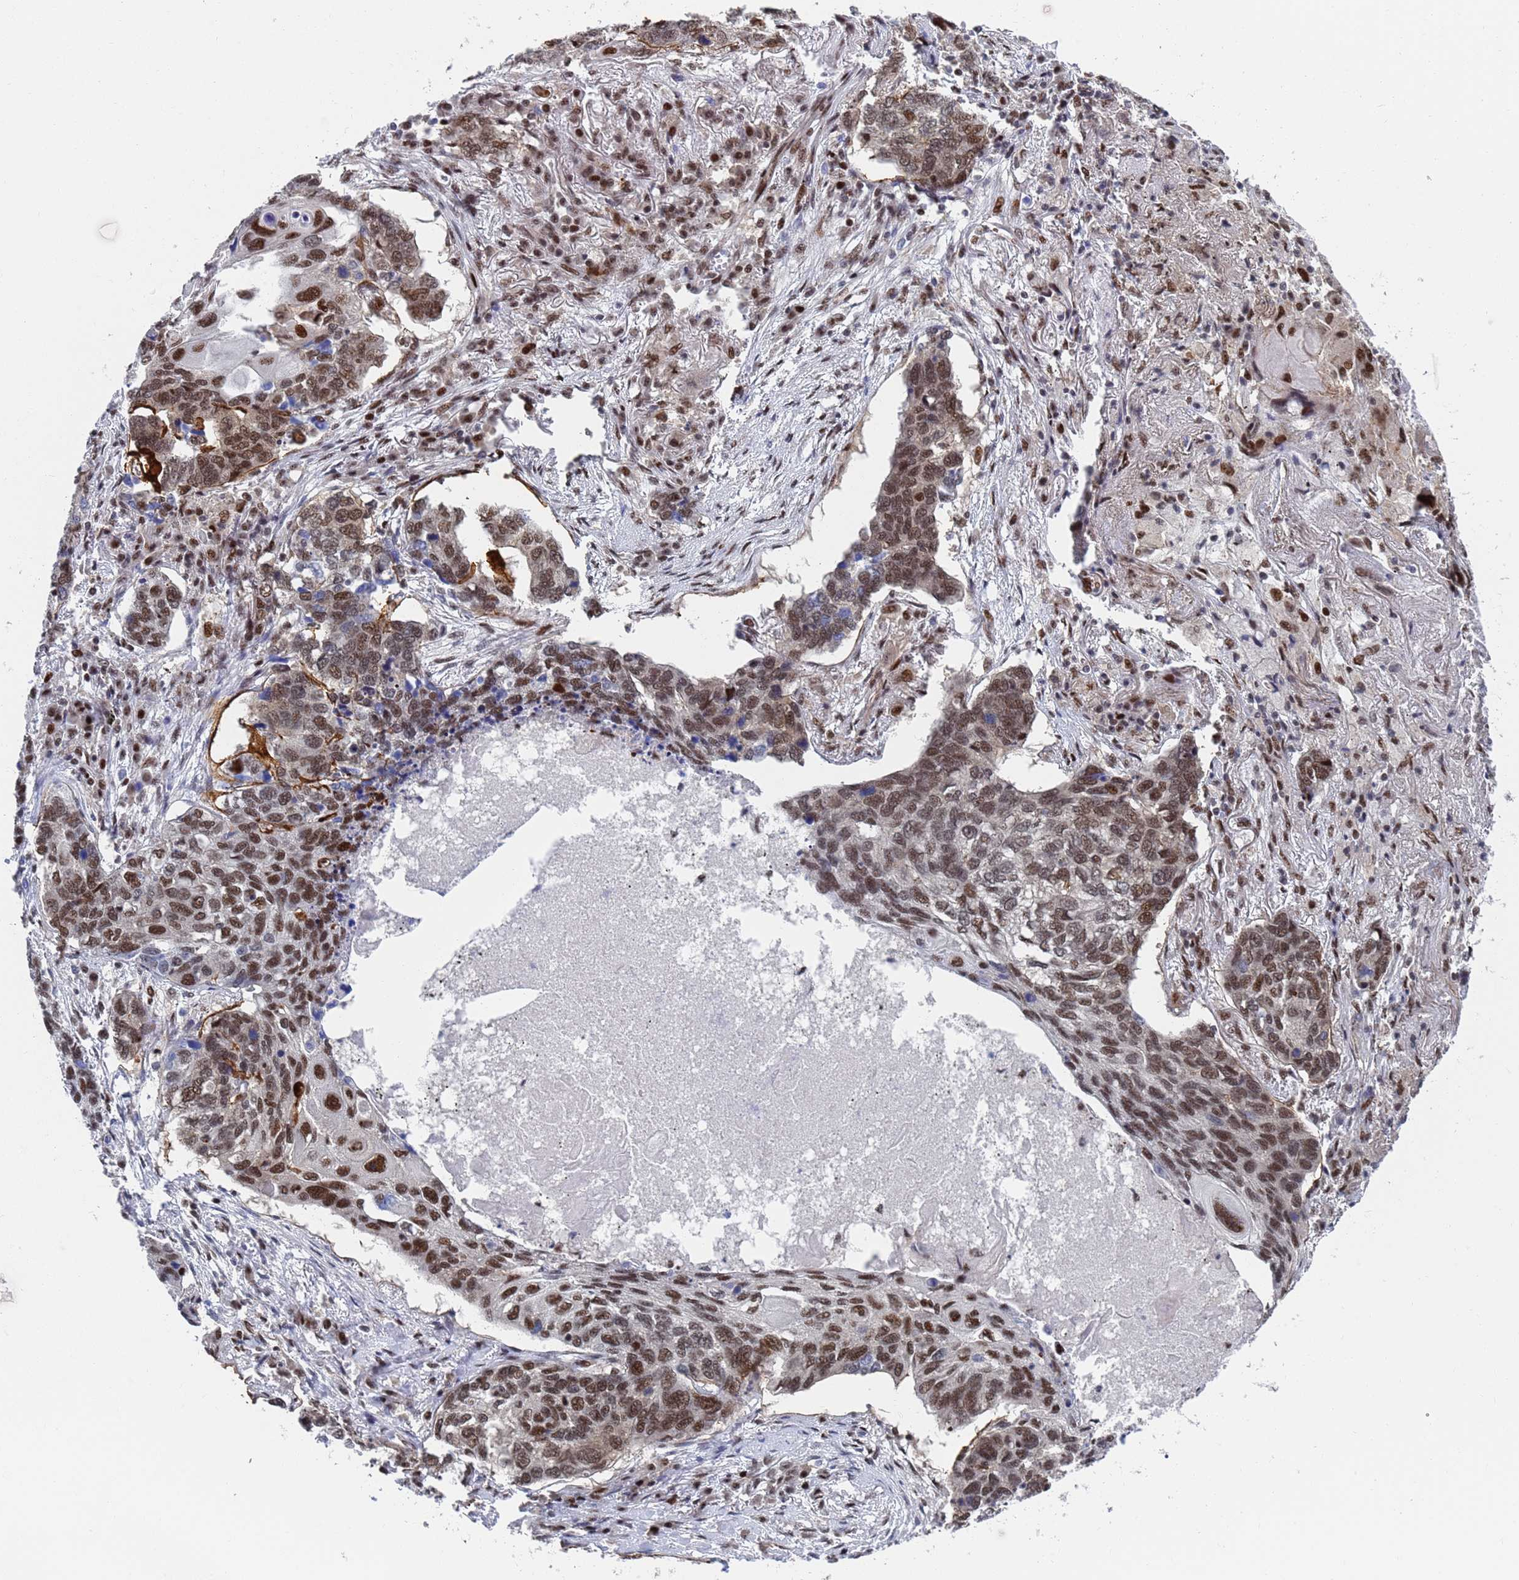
{"staining": {"intensity": "moderate", "quantity": ">75%", "location": "nuclear"}, "tissue": "lung cancer", "cell_type": "Tumor cells", "image_type": "cancer", "snomed": [{"axis": "morphology", "description": "Squamous cell carcinoma, NOS"}, {"axis": "topography", "description": "Lung"}], "caption": "This is a photomicrograph of immunohistochemistry staining of squamous cell carcinoma (lung), which shows moderate positivity in the nuclear of tumor cells.", "gene": "AP5Z1", "patient": {"sex": "female", "age": 63}}